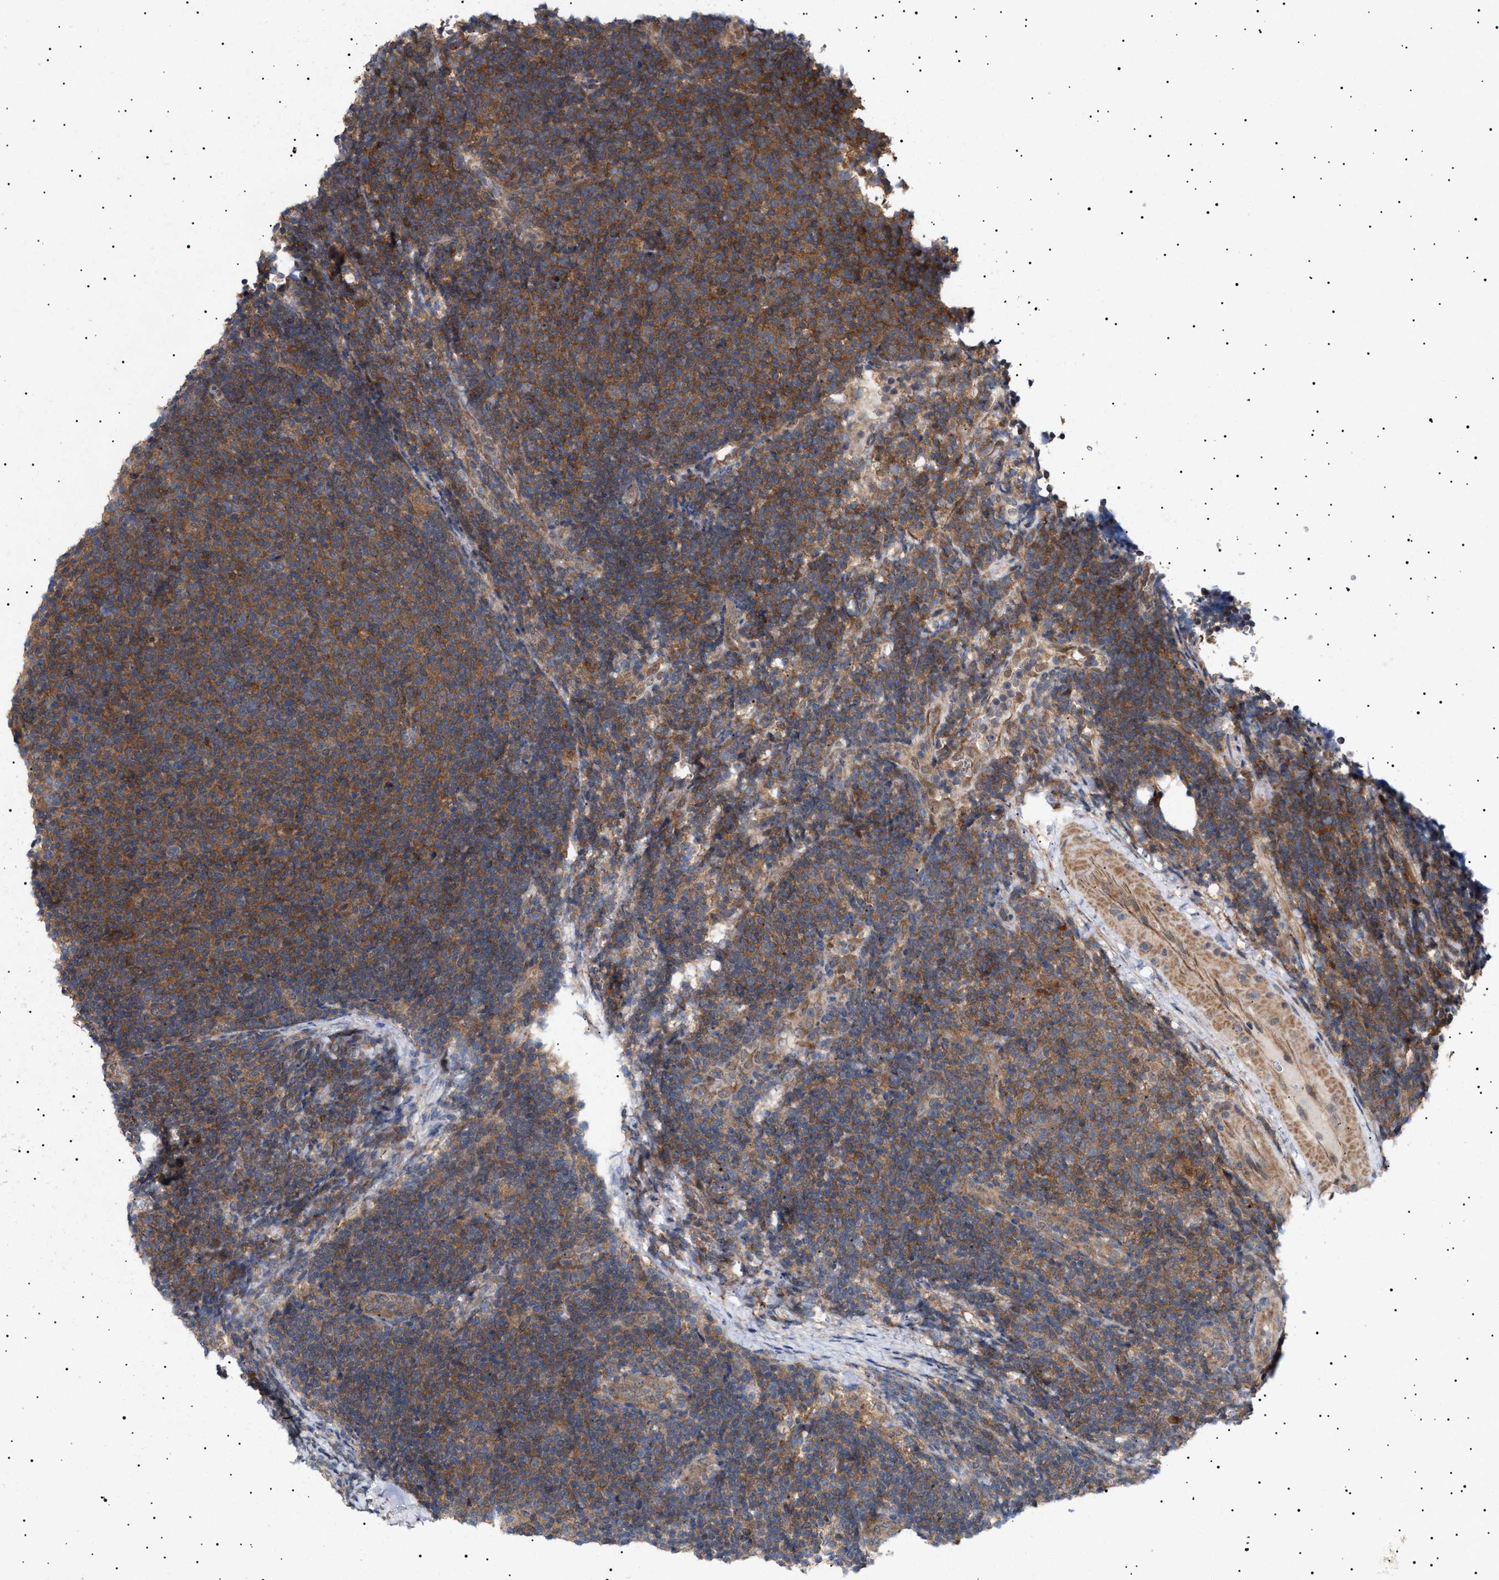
{"staining": {"intensity": "moderate", "quantity": ">75%", "location": "cytoplasmic/membranous"}, "tissue": "lymphoma", "cell_type": "Tumor cells", "image_type": "cancer", "snomed": [{"axis": "morphology", "description": "Malignant lymphoma, non-Hodgkin's type, Low grade"}, {"axis": "topography", "description": "Lymph node"}], "caption": "Immunohistochemical staining of lymphoma displays medium levels of moderate cytoplasmic/membranous staining in about >75% of tumor cells.", "gene": "NPLOC4", "patient": {"sex": "male", "age": 66}}